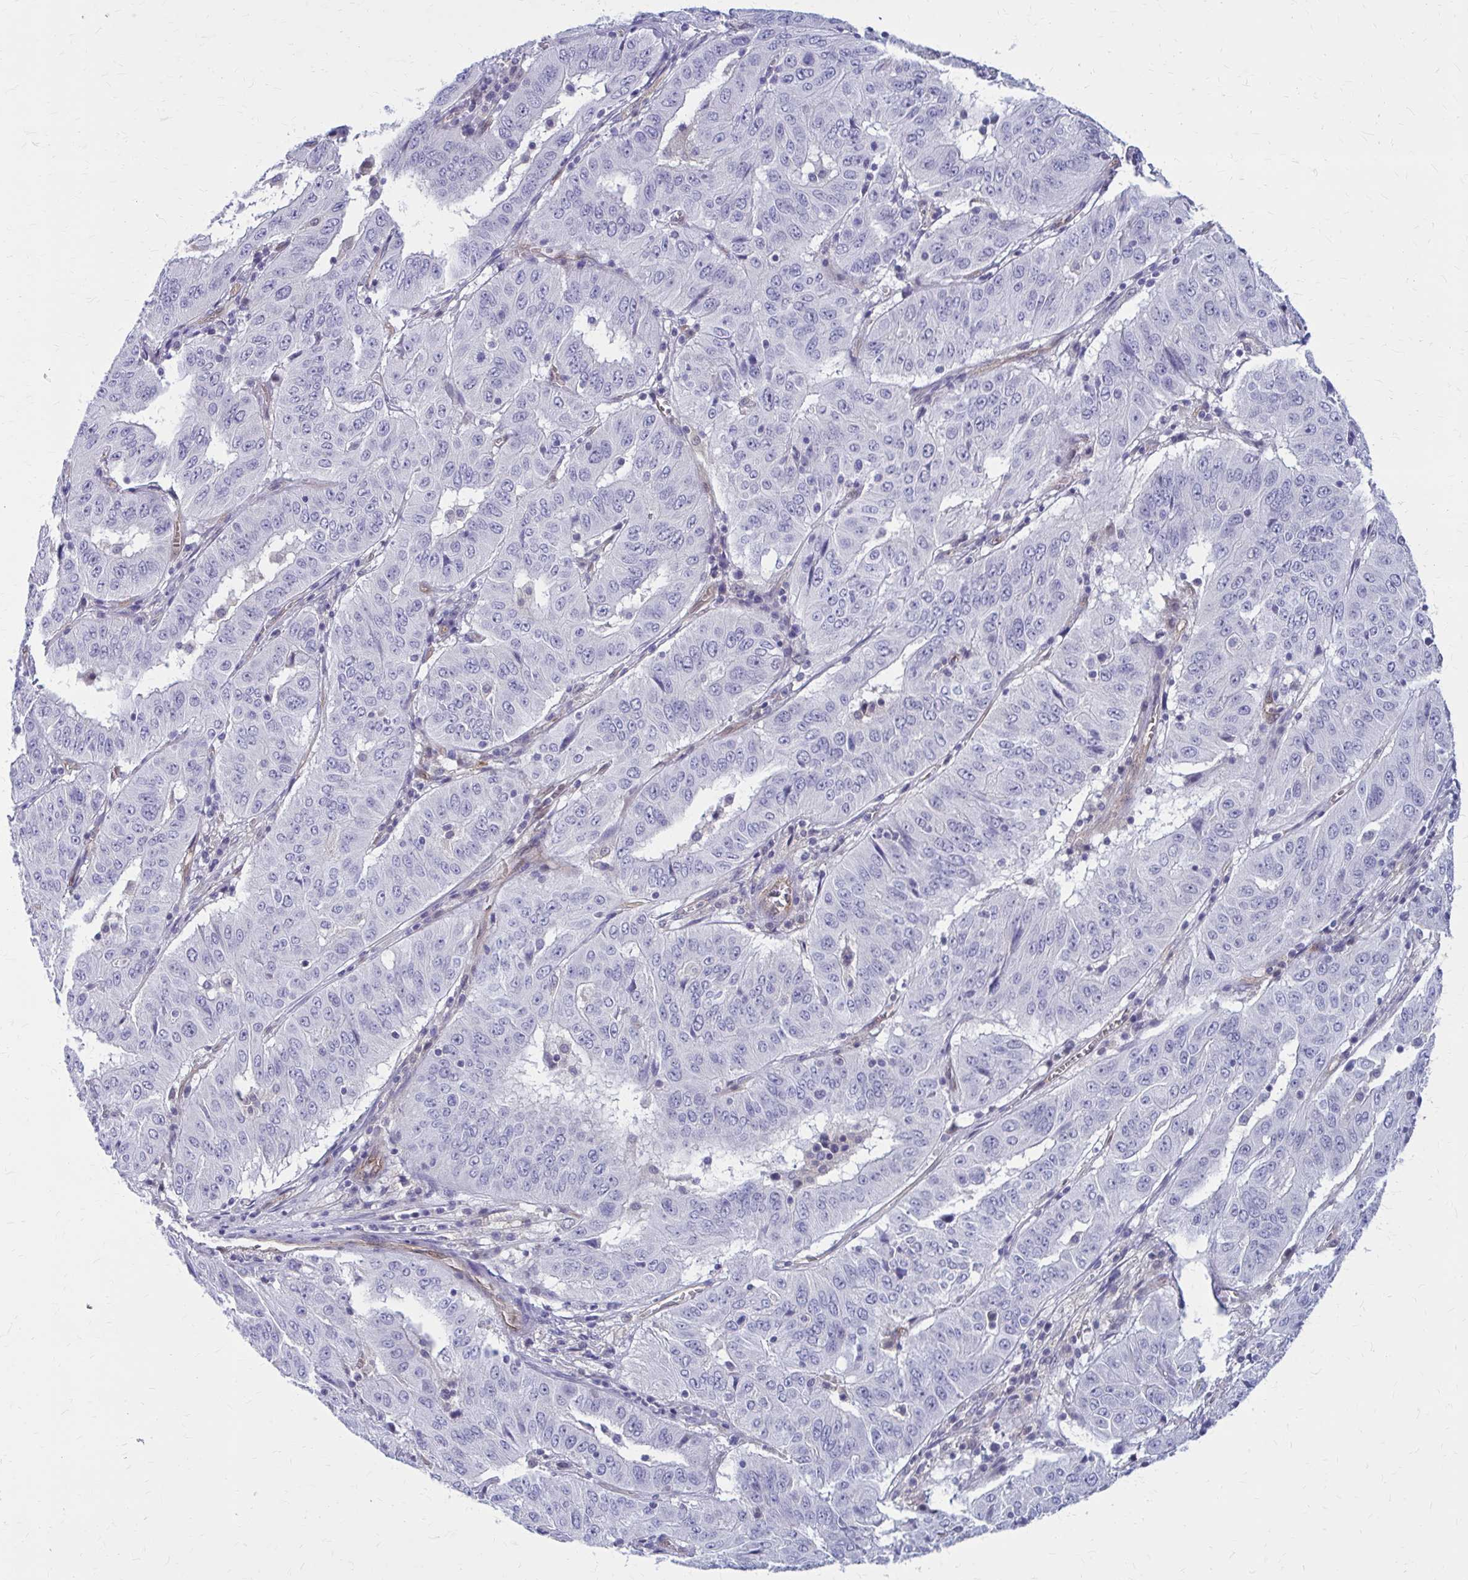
{"staining": {"intensity": "negative", "quantity": "none", "location": "none"}, "tissue": "pancreatic cancer", "cell_type": "Tumor cells", "image_type": "cancer", "snomed": [{"axis": "morphology", "description": "Adenocarcinoma, NOS"}, {"axis": "topography", "description": "Pancreas"}], "caption": "Human adenocarcinoma (pancreatic) stained for a protein using immunohistochemistry (IHC) displays no positivity in tumor cells.", "gene": "CLIC2", "patient": {"sex": "male", "age": 63}}